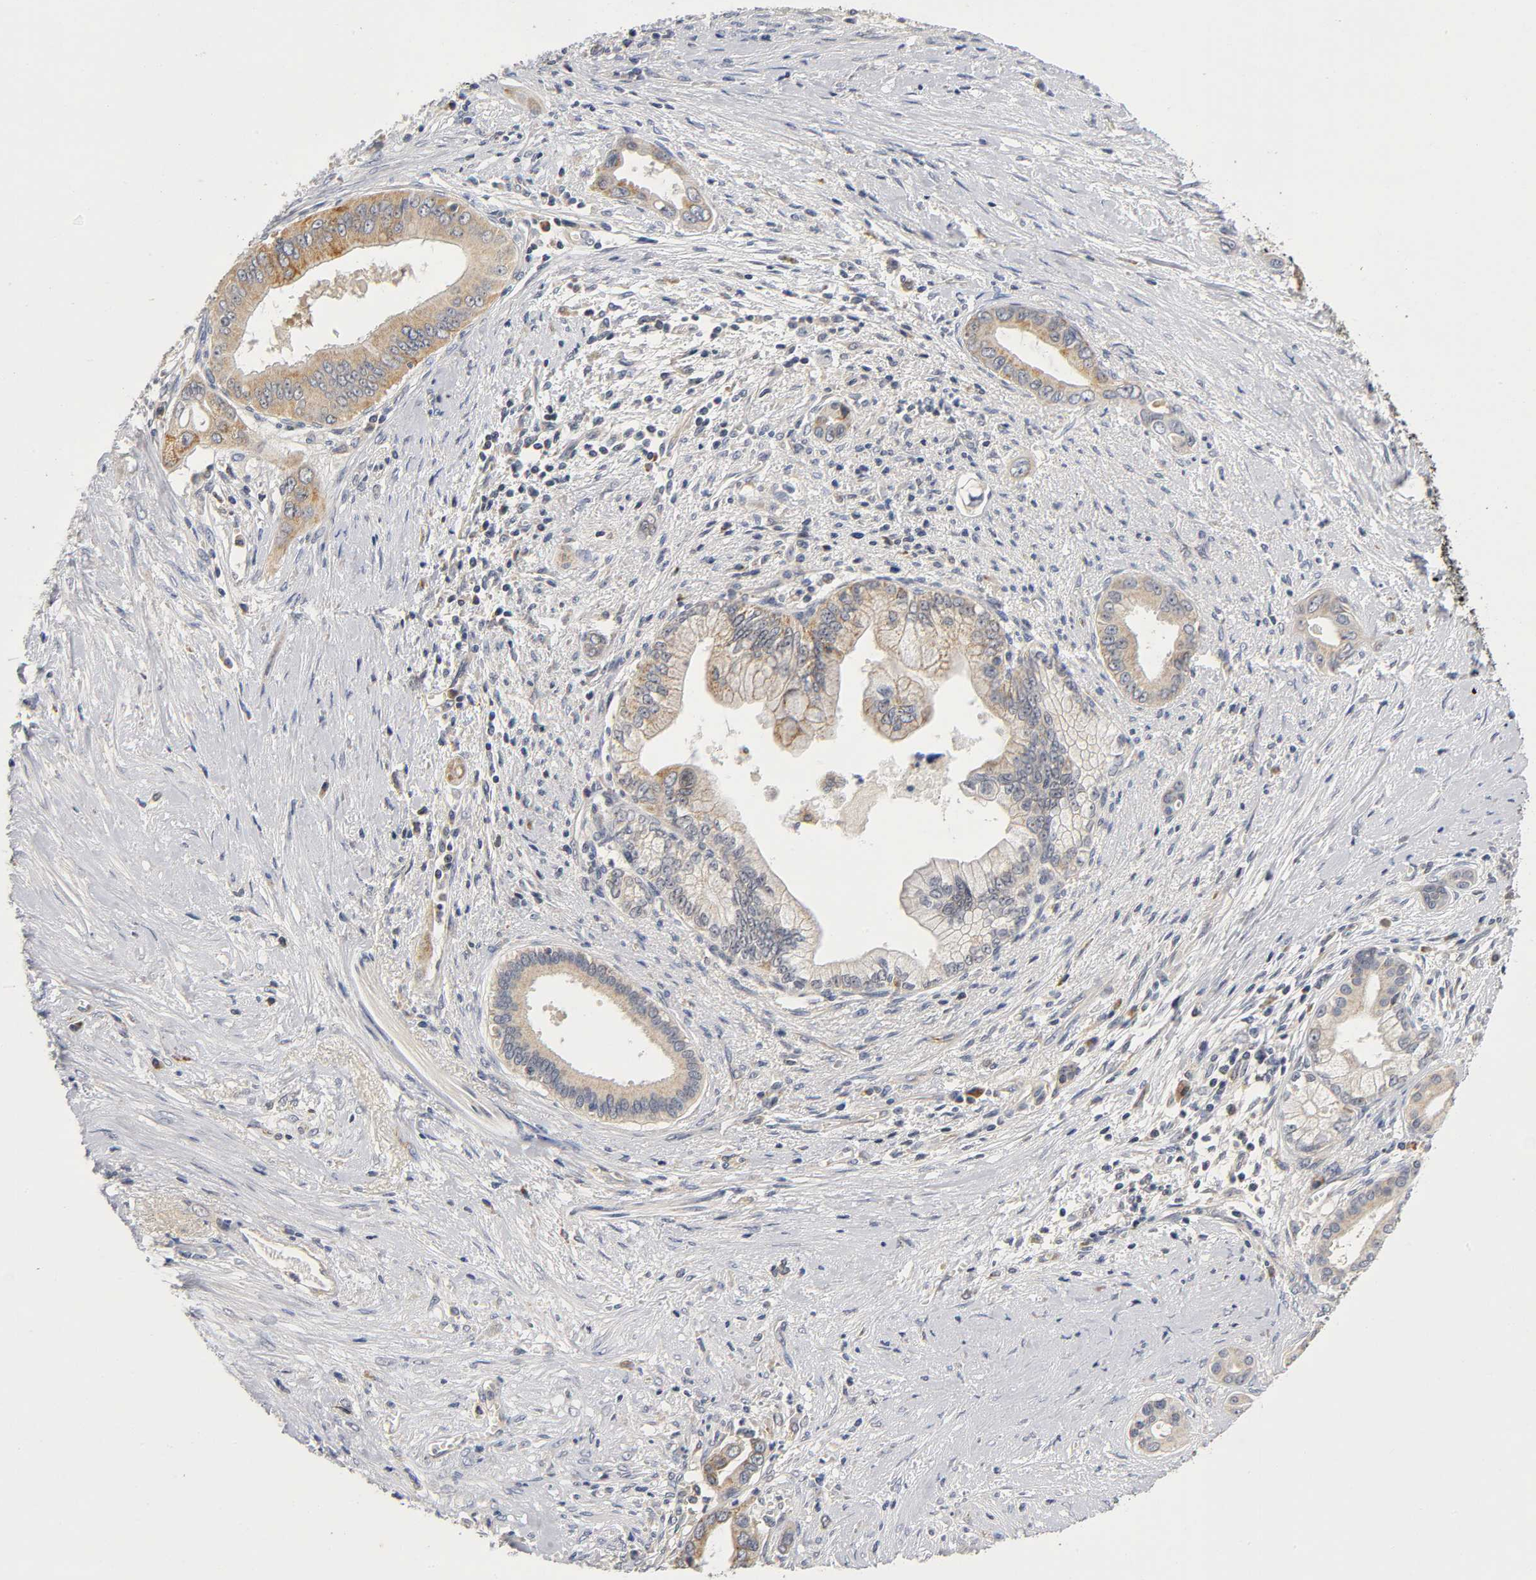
{"staining": {"intensity": "moderate", "quantity": ">75%", "location": "cytoplasmic/membranous"}, "tissue": "pancreatic cancer", "cell_type": "Tumor cells", "image_type": "cancer", "snomed": [{"axis": "morphology", "description": "Adenocarcinoma, NOS"}, {"axis": "topography", "description": "Pancreas"}], "caption": "A brown stain highlights moderate cytoplasmic/membranous positivity of a protein in human pancreatic adenocarcinoma tumor cells. (DAB (3,3'-diaminobenzidine) IHC, brown staining for protein, blue staining for nuclei).", "gene": "NRP1", "patient": {"sex": "male", "age": 59}}